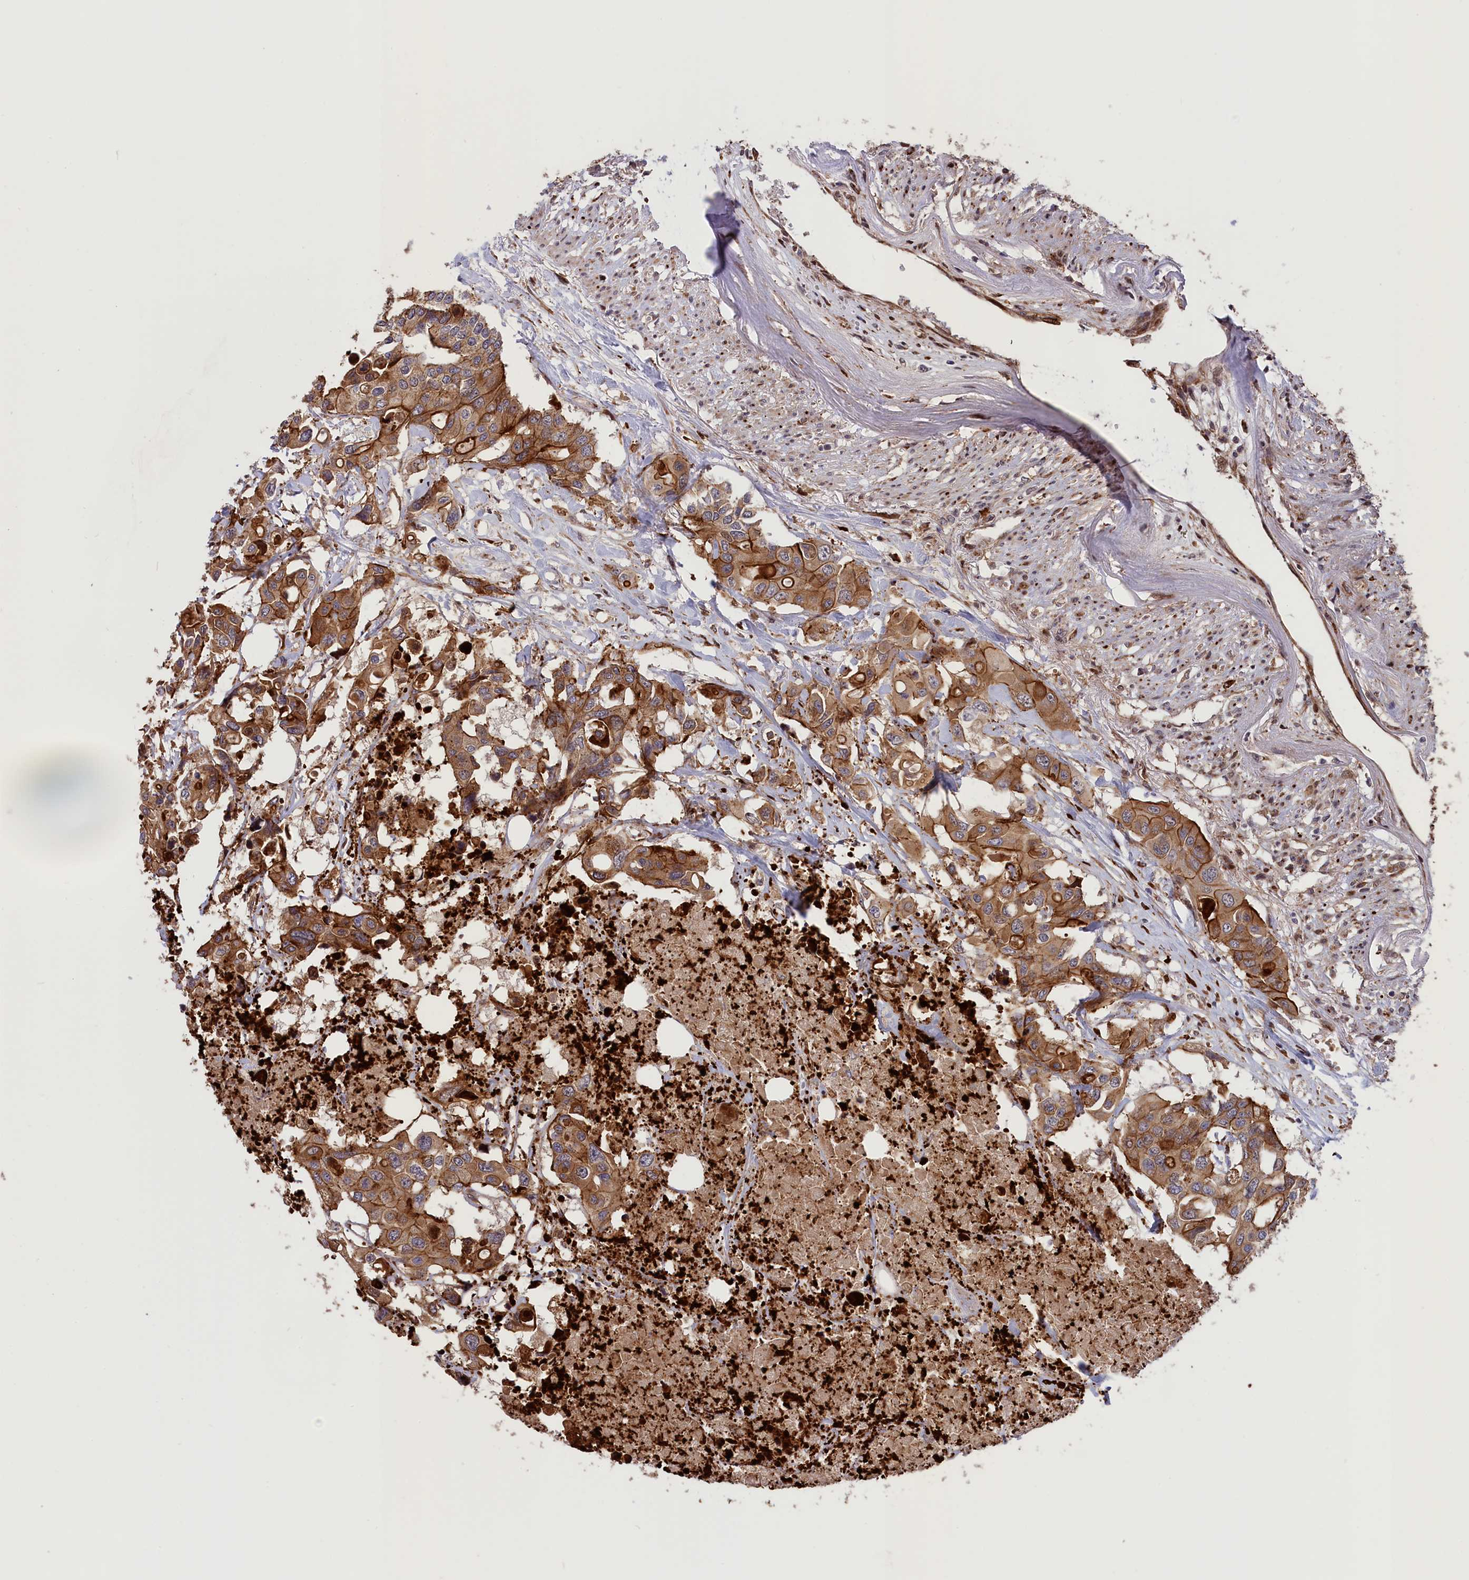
{"staining": {"intensity": "moderate", "quantity": ">75%", "location": "cytoplasmic/membranous"}, "tissue": "colorectal cancer", "cell_type": "Tumor cells", "image_type": "cancer", "snomed": [{"axis": "morphology", "description": "Adenocarcinoma, NOS"}, {"axis": "topography", "description": "Colon"}], "caption": "A medium amount of moderate cytoplasmic/membranous expression is appreciated in approximately >75% of tumor cells in adenocarcinoma (colorectal) tissue.", "gene": "DDX60L", "patient": {"sex": "male", "age": 77}}